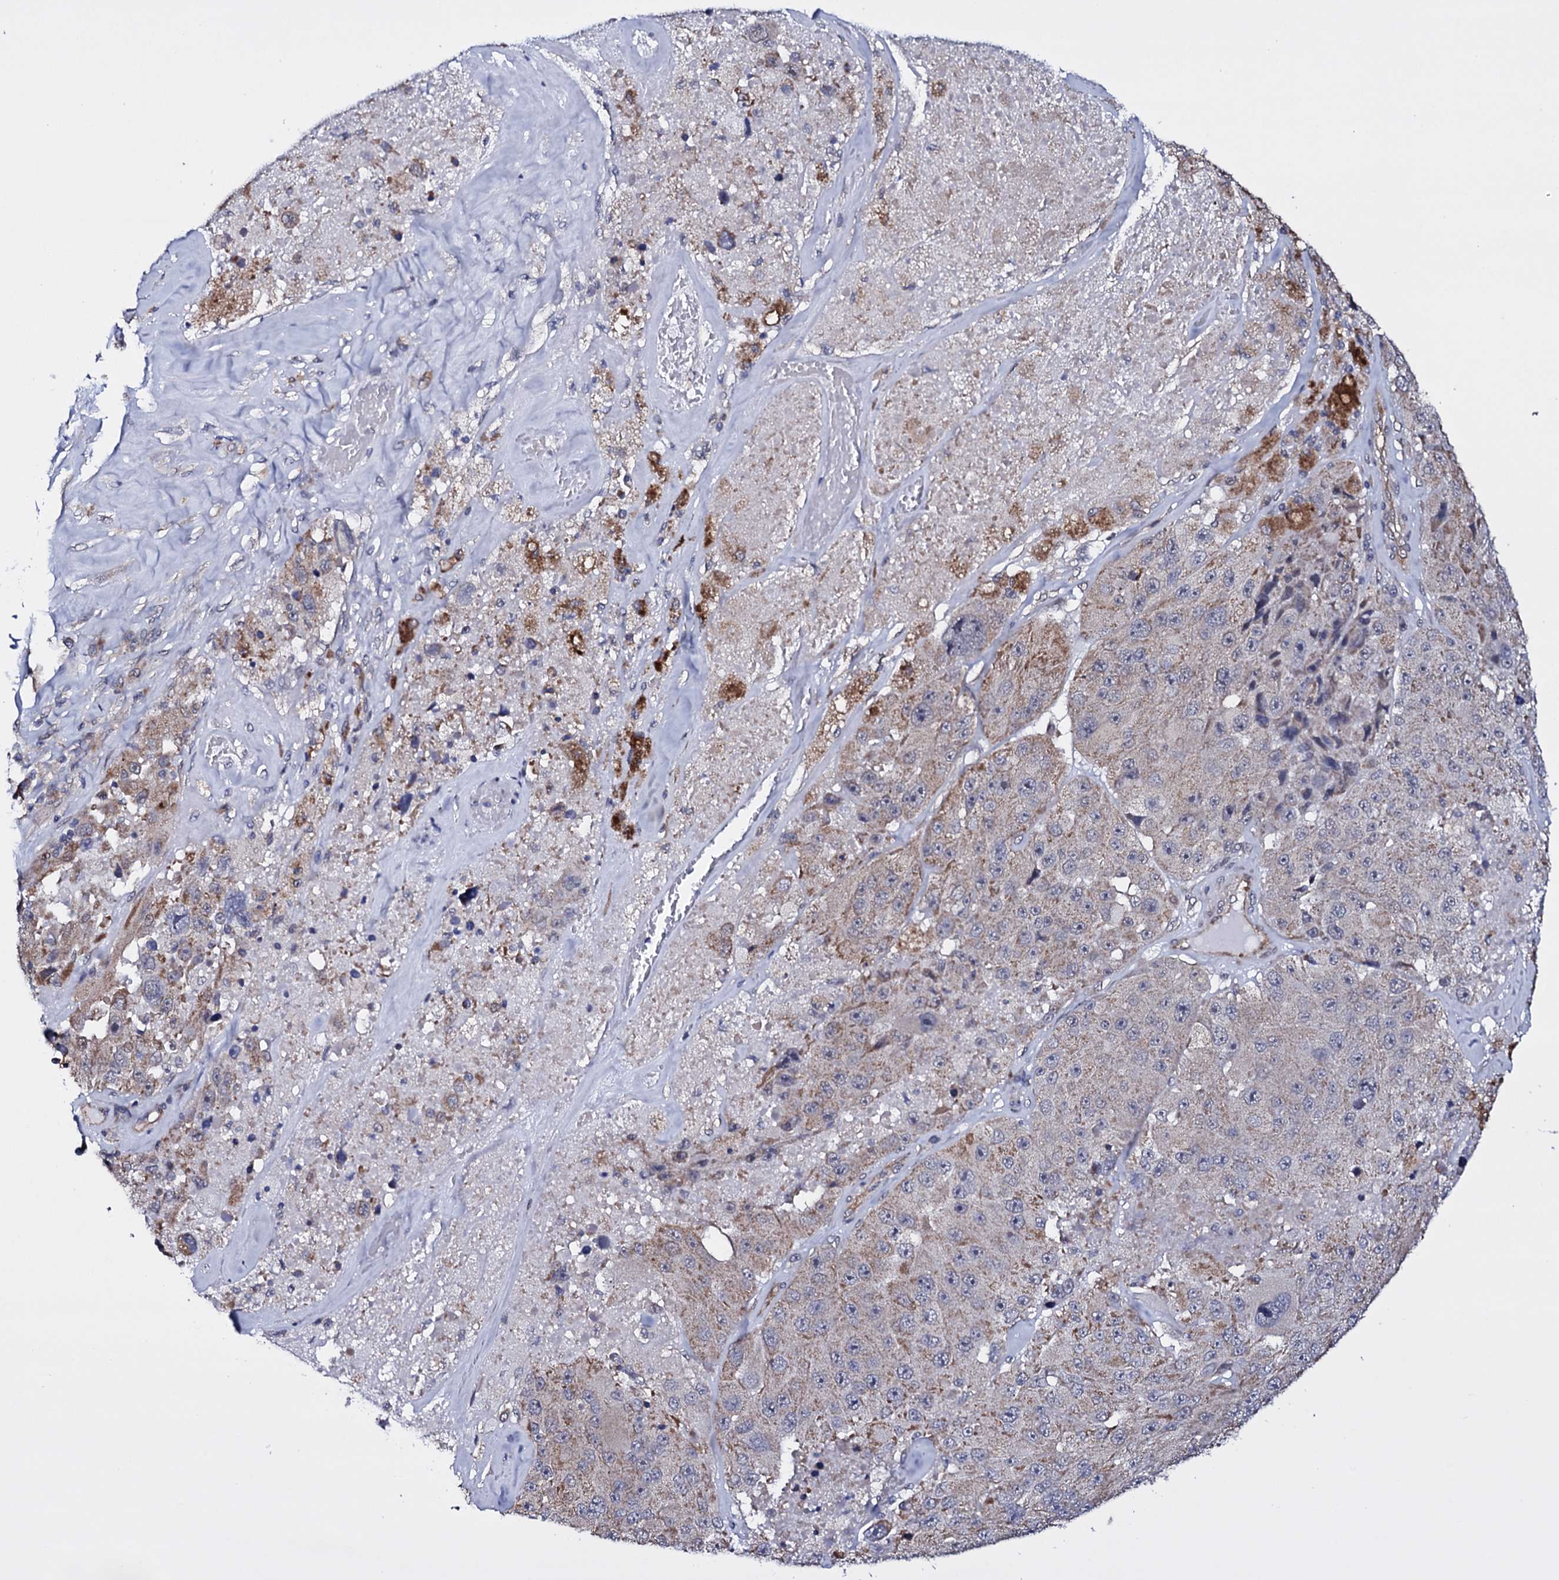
{"staining": {"intensity": "weak", "quantity": "<25%", "location": "cytoplasmic/membranous"}, "tissue": "melanoma", "cell_type": "Tumor cells", "image_type": "cancer", "snomed": [{"axis": "morphology", "description": "Malignant melanoma, Metastatic site"}, {"axis": "topography", "description": "Lymph node"}], "caption": "Photomicrograph shows no protein expression in tumor cells of malignant melanoma (metastatic site) tissue.", "gene": "GAREM1", "patient": {"sex": "male", "age": 62}}